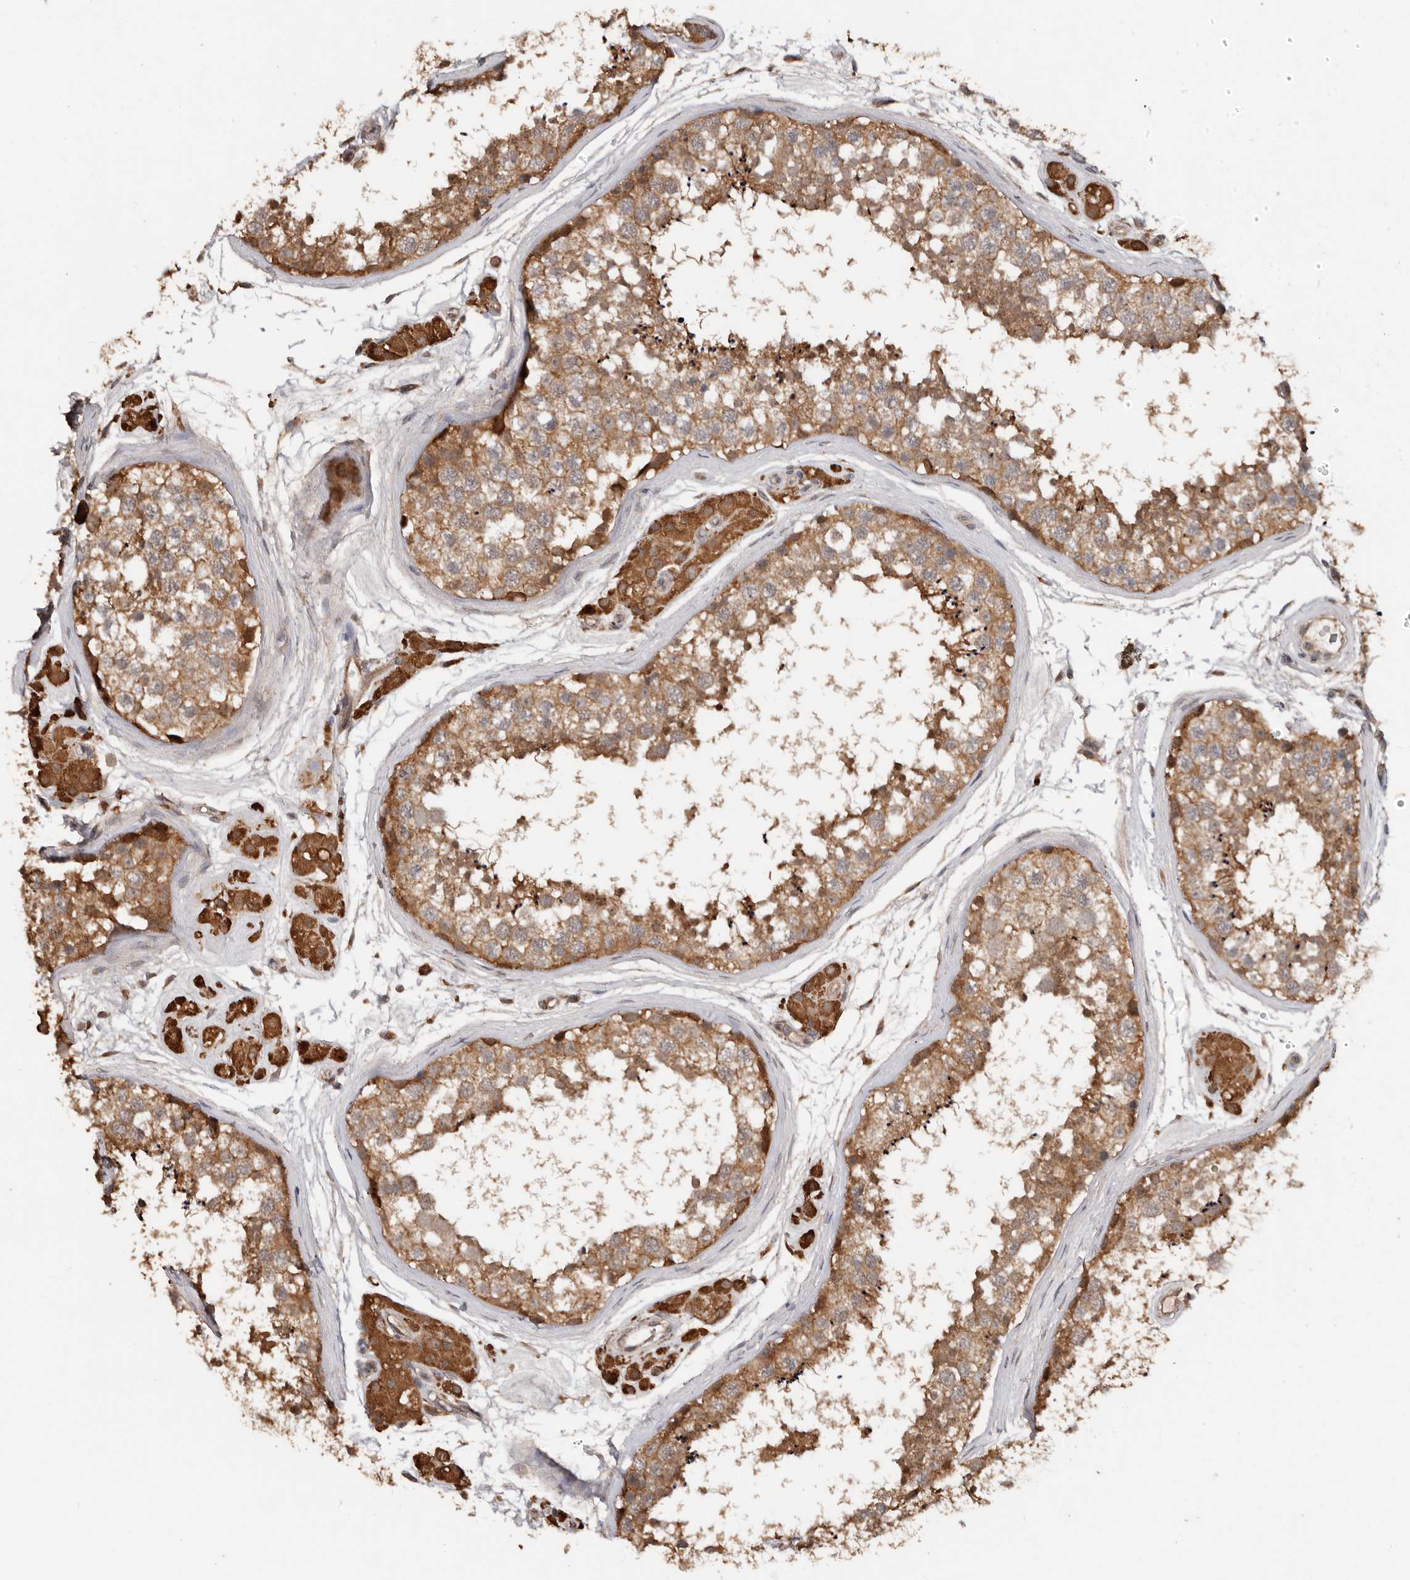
{"staining": {"intensity": "moderate", "quantity": ">75%", "location": "cytoplasmic/membranous"}, "tissue": "testis", "cell_type": "Cells in seminiferous ducts", "image_type": "normal", "snomed": [{"axis": "morphology", "description": "Normal tissue, NOS"}, {"axis": "topography", "description": "Testis"}], "caption": "This photomicrograph reveals benign testis stained with IHC to label a protein in brown. The cytoplasmic/membranous of cells in seminiferous ducts show moderate positivity for the protein. Nuclei are counter-stained blue.", "gene": "RSPO2", "patient": {"sex": "male", "age": 56}}